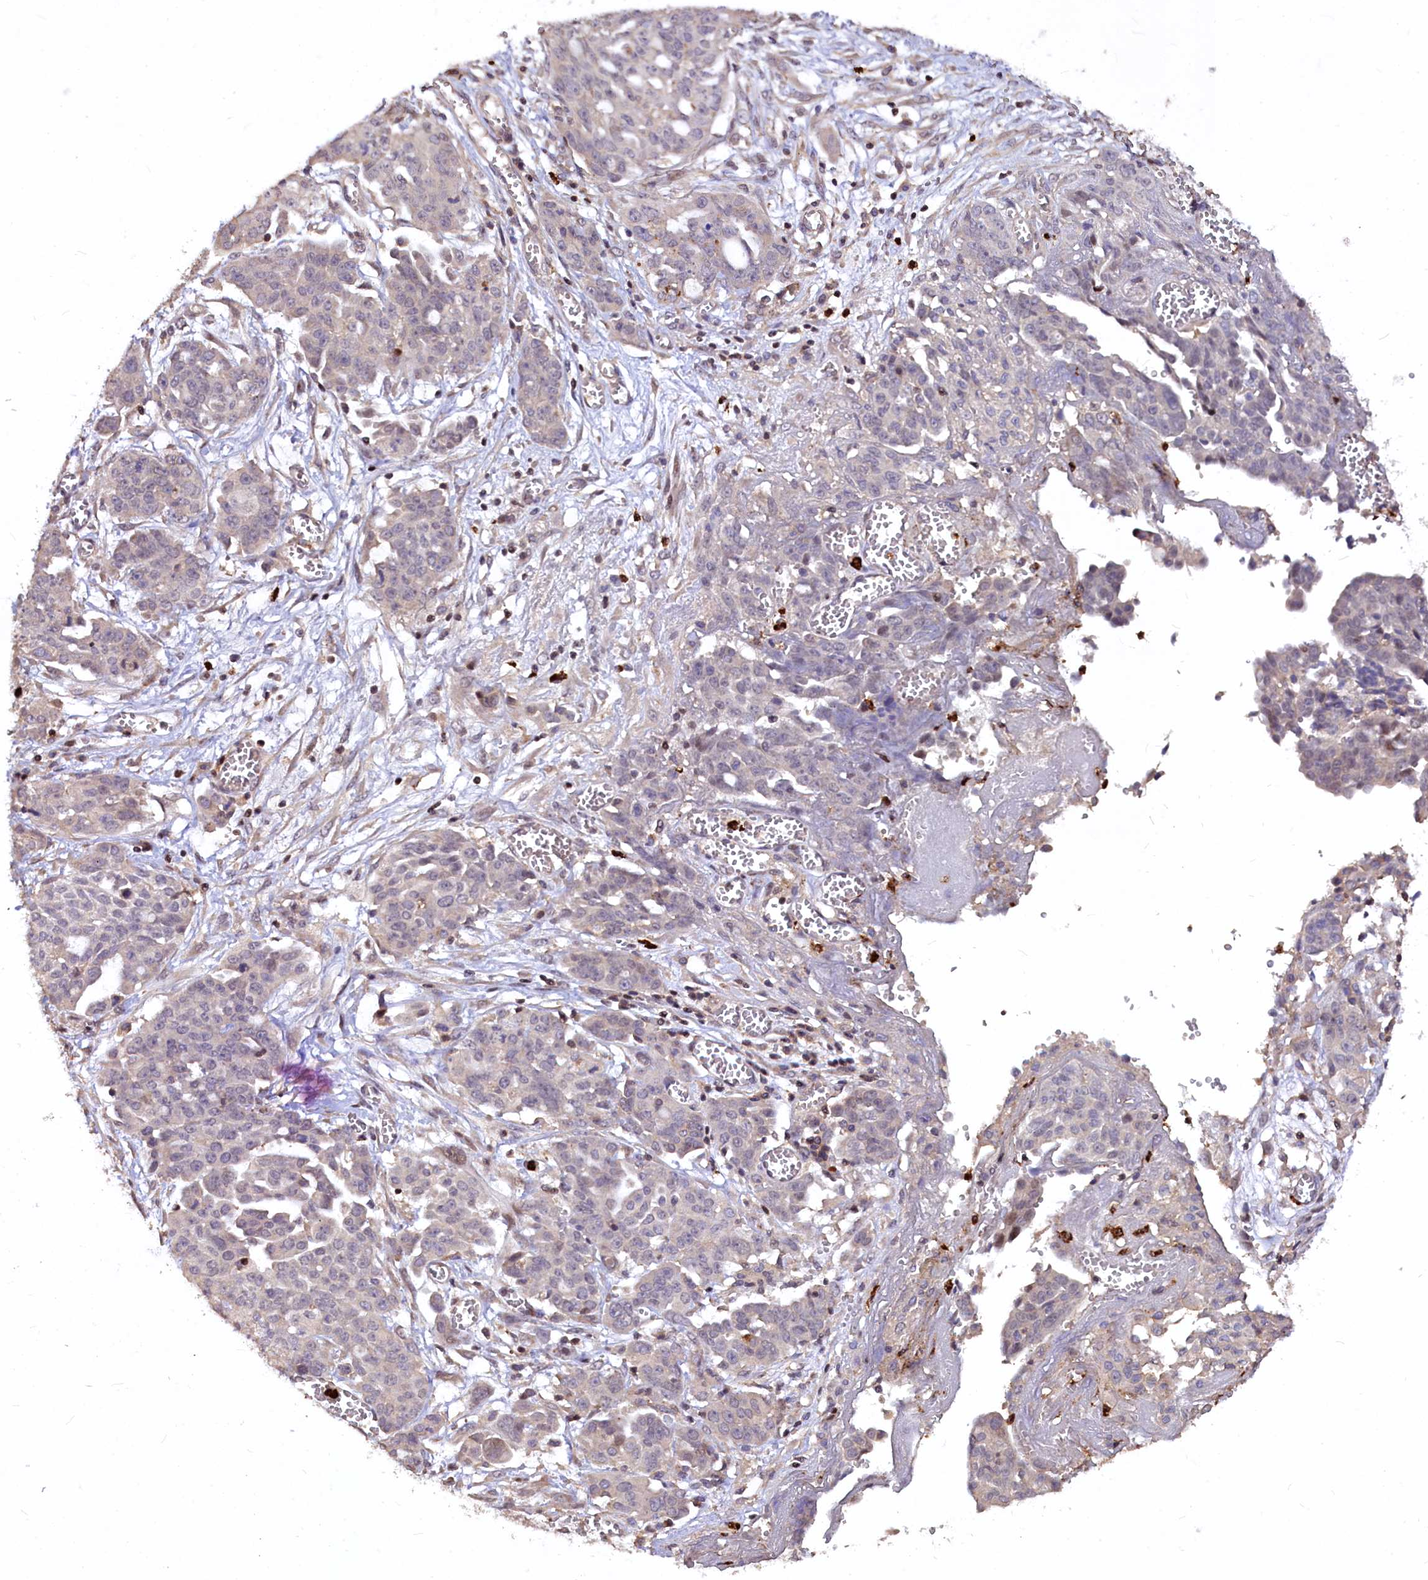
{"staining": {"intensity": "weak", "quantity": "<25%", "location": "cytoplasmic/membranous"}, "tissue": "ovarian cancer", "cell_type": "Tumor cells", "image_type": "cancer", "snomed": [{"axis": "morphology", "description": "Cystadenocarcinoma, serous, NOS"}, {"axis": "topography", "description": "Soft tissue"}, {"axis": "topography", "description": "Ovary"}], "caption": "Histopathology image shows no protein expression in tumor cells of serous cystadenocarcinoma (ovarian) tissue.", "gene": "ATG101", "patient": {"sex": "female", "age": 57}}